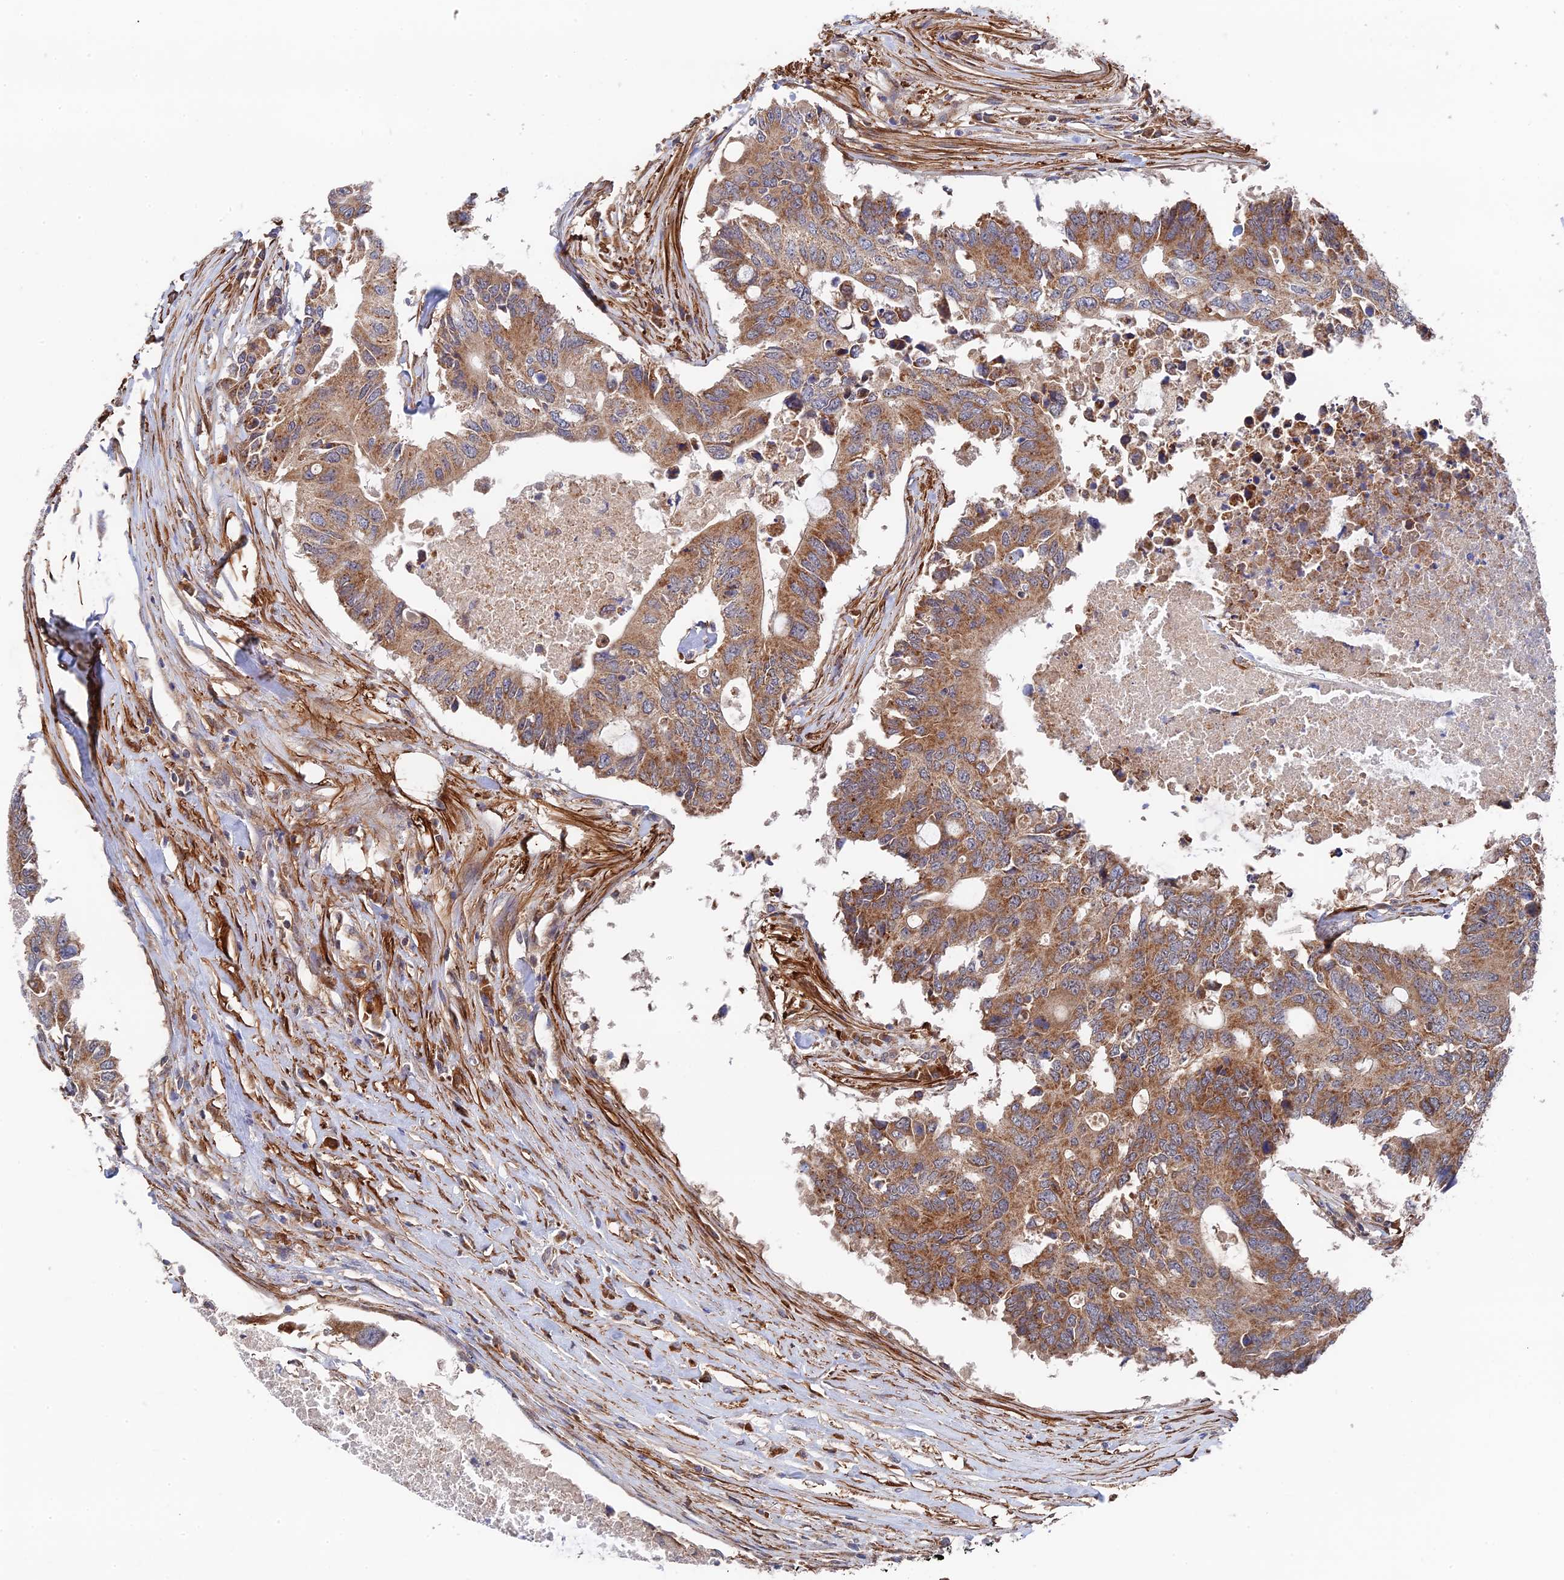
{"staining": {"intensity": "moderate", "quantity": ">75%", "location": "cytoplasmic/membranous"}, "tissue": "colorectal cancer", "cell_type": "Tumor cells", "image_type": "cancer", "snomed": [{"axis": "morphology", "description": "Adenocarcinoma, NOS"}, {"axis": "topography", "description": "Colon"}], "caption": "Colorectal cancer (adenocarcinoma) was stained to show a protein in brown. There is medium levels of moderate cytoplasmic/membranous positivity in approximately >75% of tumor cells.", "gene": "ZNF320", "patient": {"sex": "male", "age": 71}}